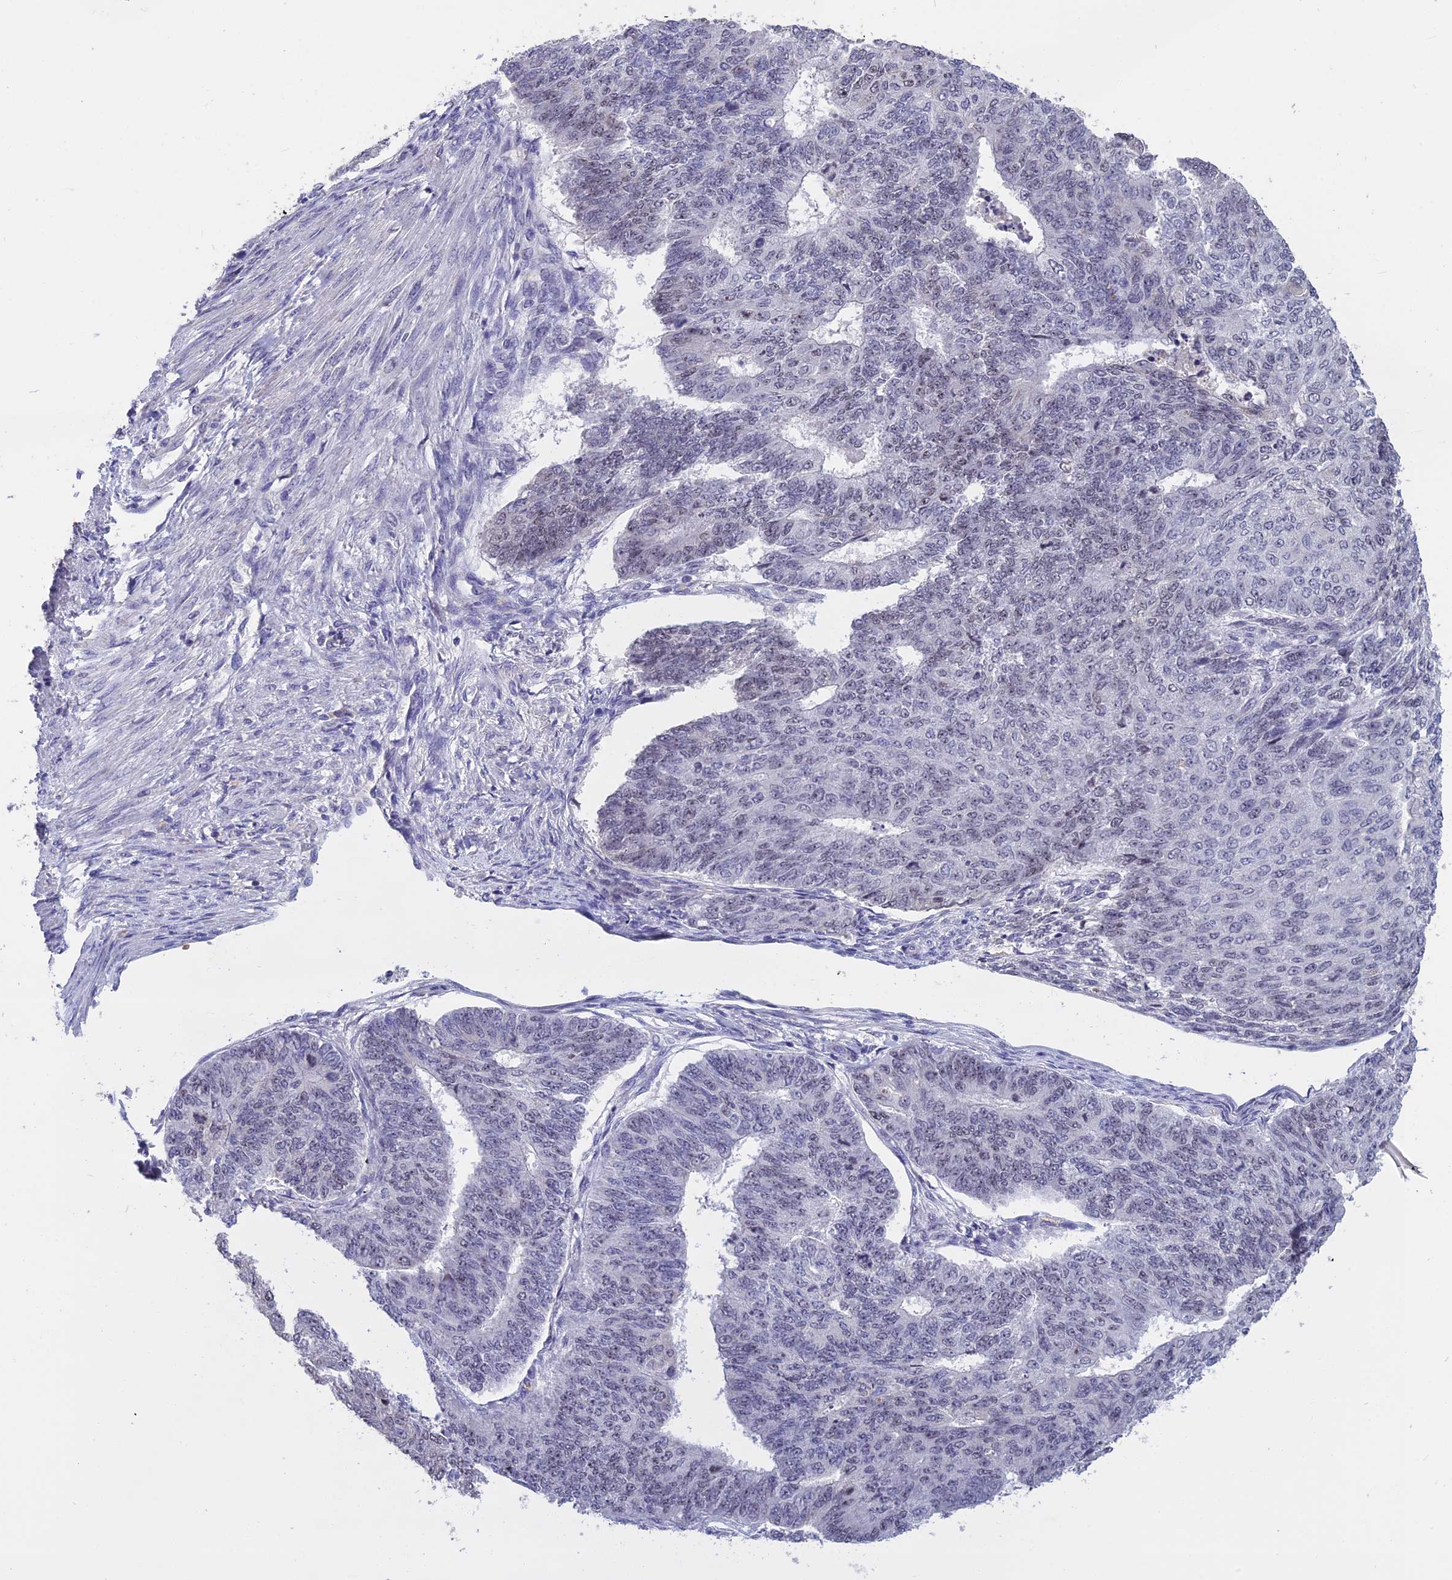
{"staining": {"intensity": "negative", "quantity": "none", "location": "none"}, "tissue": "endometrial cancer", "cell_type": "Tumor cells", "image_type": "cancer", "snomed": [{"axis": "morphology", "description": "Adenocarcinoma, NOS"}, {"axis": "topography", "description": "Endometrium"}], "caption": "Immunohistochemistry (IHC) image of human adenocarcinoma (endometrial) stained for a protein (brown), which shows no expression in tumor cells.", "gene": "KNOP1", "patient": {"sex": "female", "age": 32}}